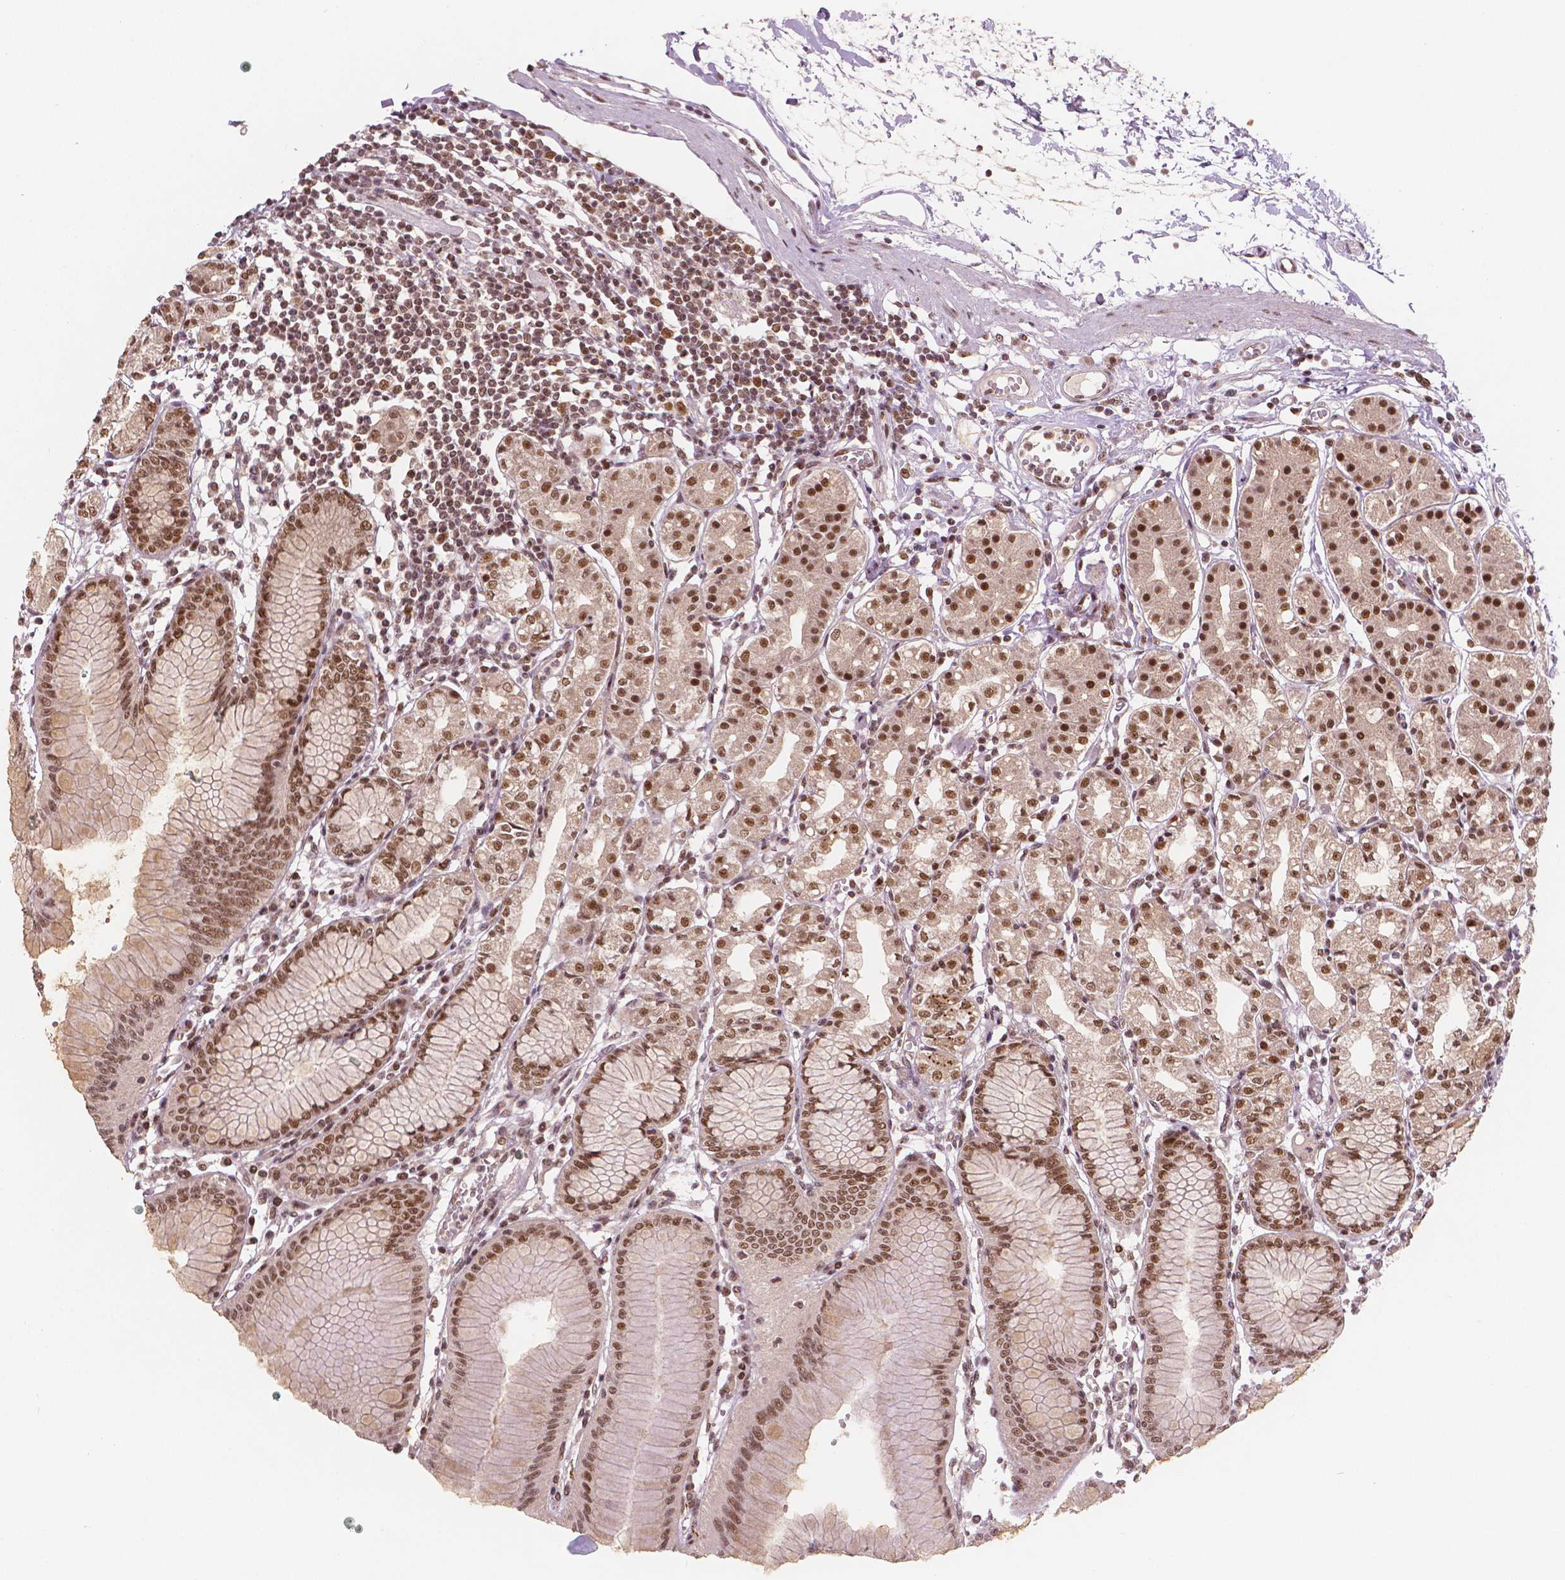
{"staining": {"intensity": "strong", "quantity": ">75%", "location": "nuclear"}, "tissue": "stomach", "cell_type": "Glandular cells", "image_type": "normal", "snomed": [{"axis": "morphology", "description": "Normal tissue, NOS"}, {"axis": "topography", "description": "Skeletal muscle"}, {"axis": "topography", "description": "Stomach"}], "caption": "Strong nuclear expression is appreciated in about >75% of glandular cells in benign stomach.", "gene": "NSD2", "patient": {"sex": "female", "age": 57}}